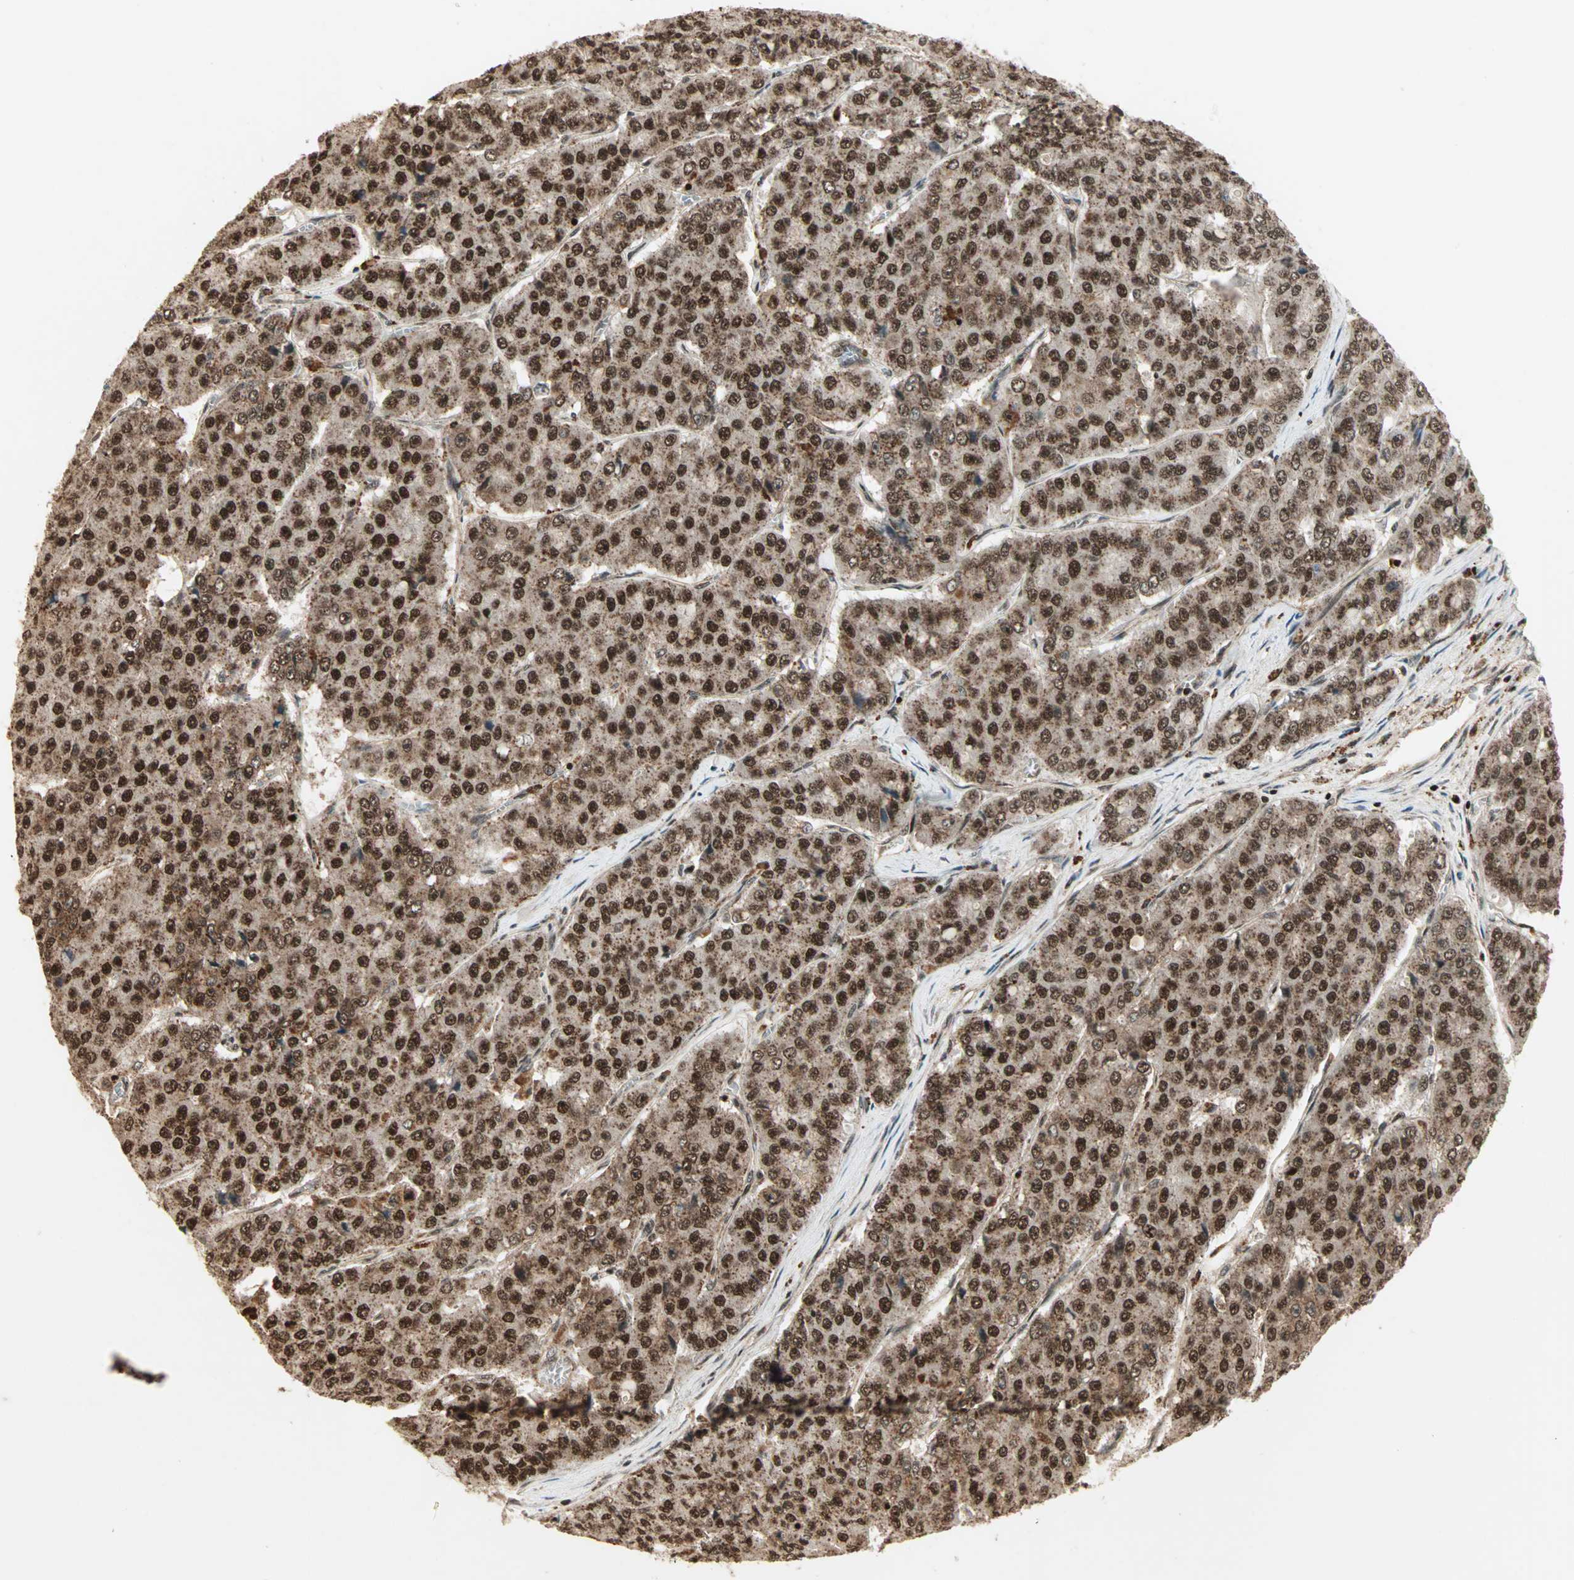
{"staining": {"intensity": "strong", "quantity": ">75%", "location": "cytoplasmic/membranous,nuclear"}, "tissue": "pancreatic cancer", "cell_type": "Tumor cells", "image_type": "cancer", "snomed": [{"axis": "morphology", "description": "Adenocarcinoma, NOS"}, {"axis": "topography", "description": "Pancreas"}], "caption": "Immunohistochemical staining of pancreatic cancer shows high levels of strong cytoplasmic/membranous and nuclear expression in about >75% of tumor cells. The staining was performed using DAB, with brown indicating positive protein expression. Nuclei are stained blue with hematoxylin.", "gene": "ZBED9", "patient": {"sex": "male", "age": 50}}